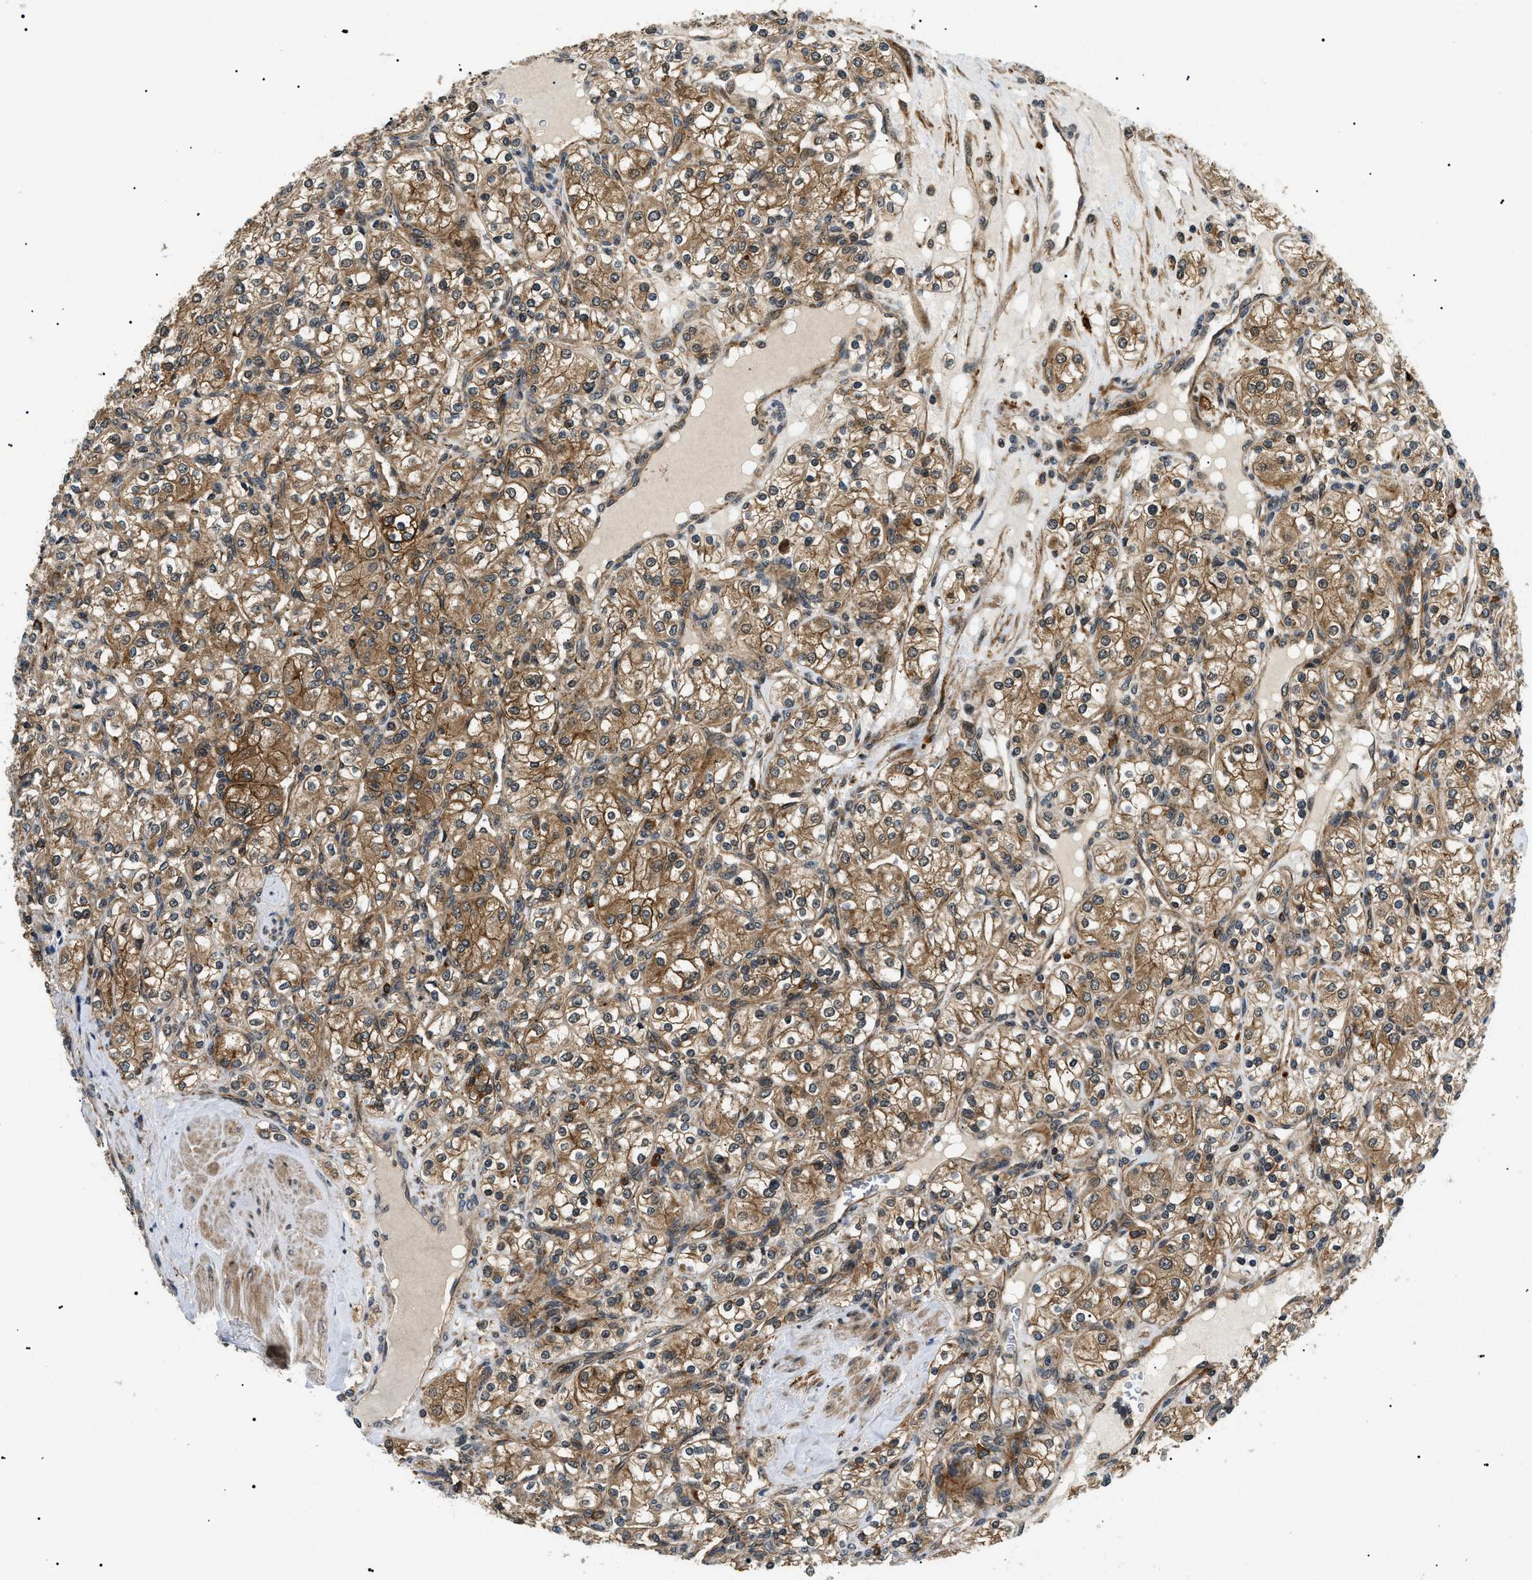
{"staining": {"intensity": "moderate", "quantity": ">75%", "location": "cytoplasmic/membranous"}, "tissue": "renal cancer", "cell_type": "Tumor cells", "image_type": "cancer", "snomed": [{"axis": "morphology", "description": "Adenocarcinoma, NOS"}, {"axis": "topography", "description": "Kidney"}], "caption": "Renal cancer stained for a protein (brown) reveals moderate cytoplasmic/membranous positive expression in approximately >75% of tumor cells.", "gene": "ATP6AP1", "patient": {"sex": "male", "age": 77}}